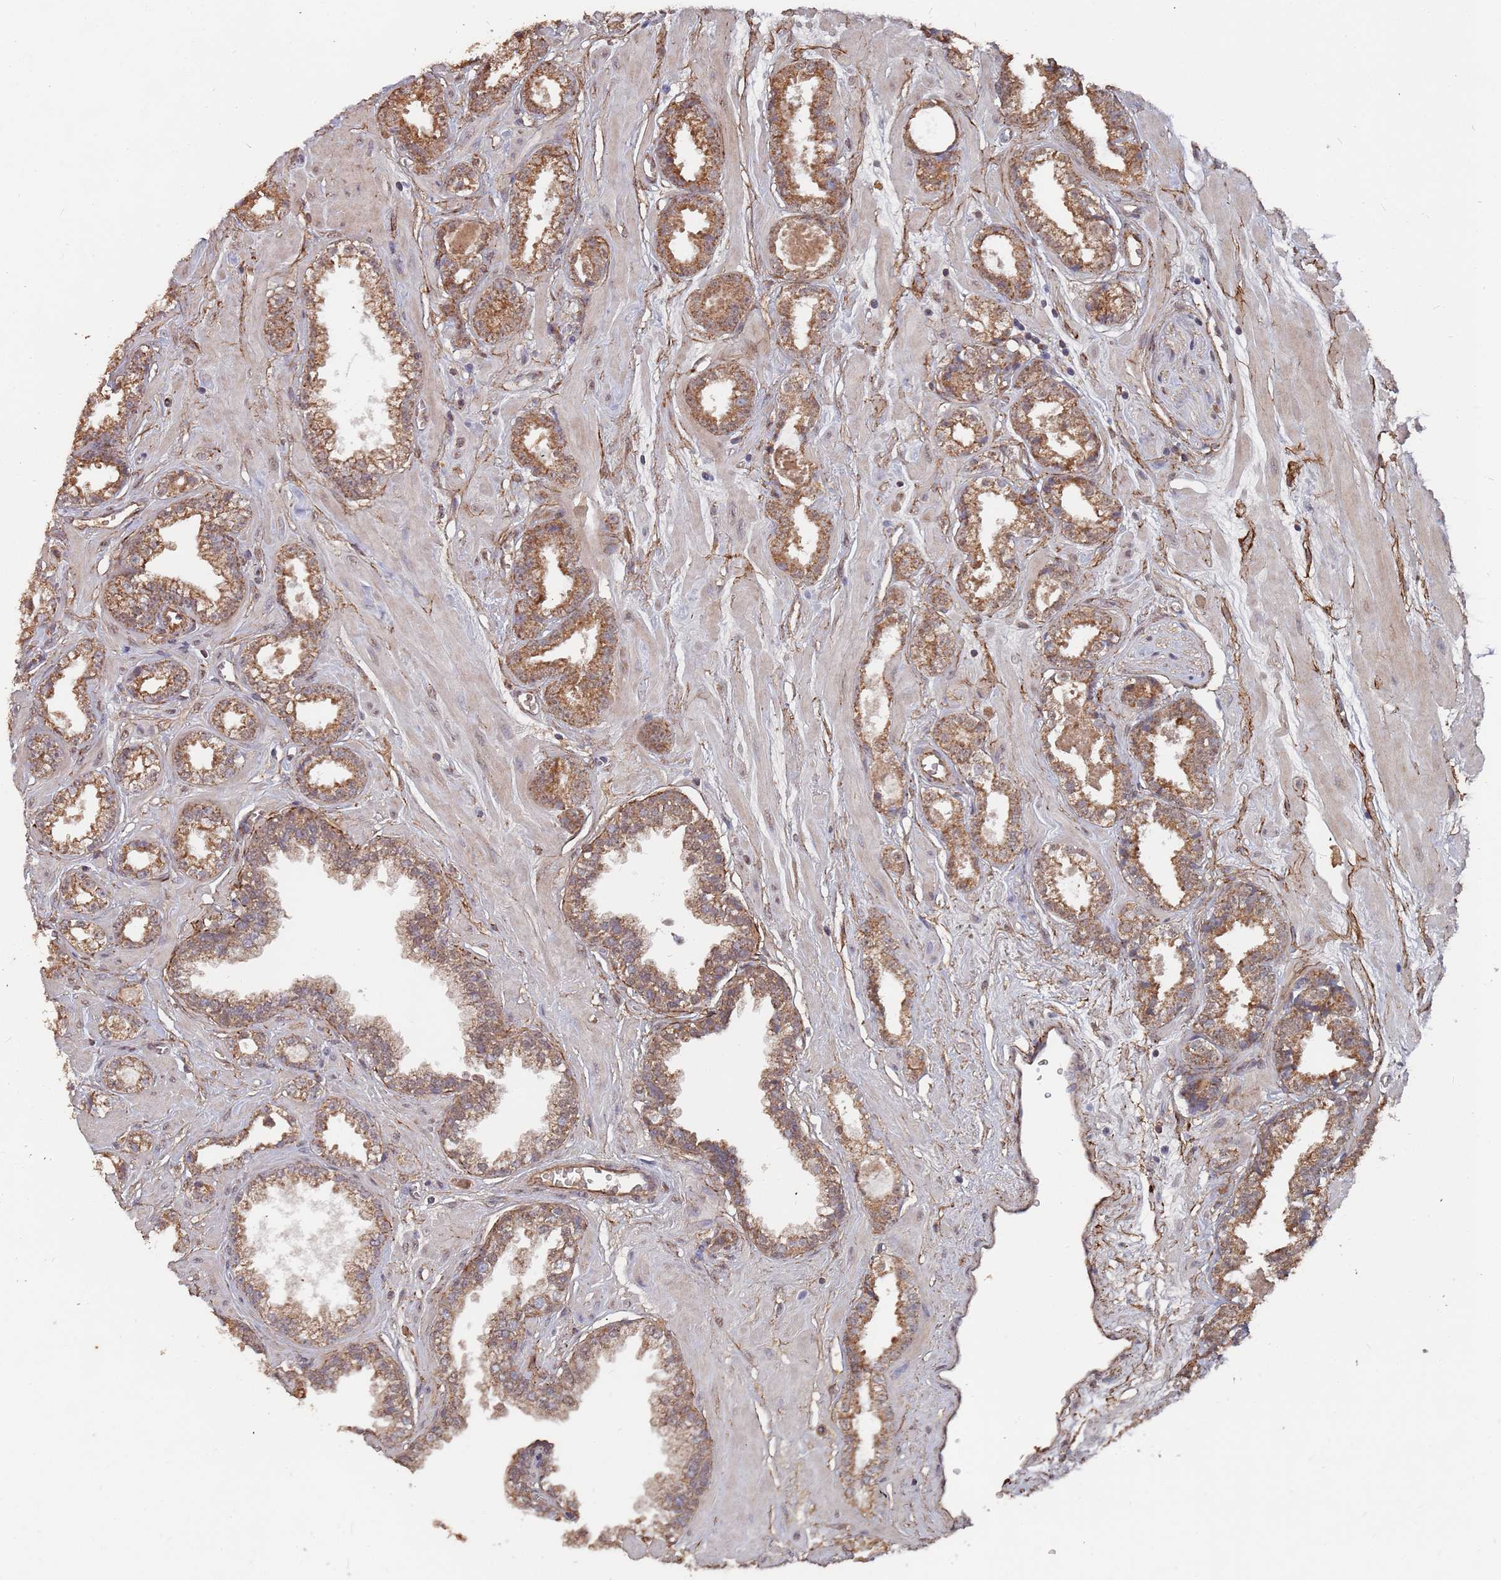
{"staining": {"intensity": "moderate", "quantity": ">75%", "location": "cytoplasmic/membranous"}, "tissue": "prostate cancer", "cell_type": "Tumor cells", "image_type": "cancer", "snomed": [{"axis": "morphology", "description": "Adenocarcinoma, Low grade"}, {"axis": "topography", "description": "Prostate"}], "caption": "This is an image of IHC staining of prostate cancer (adenocarcinoma (low-grade)), which shows moderate staining in the cytoplasmic/membranous of tumor cells.", "gene": "PRORP", "patient": {"sex": "male", "age": 60}}